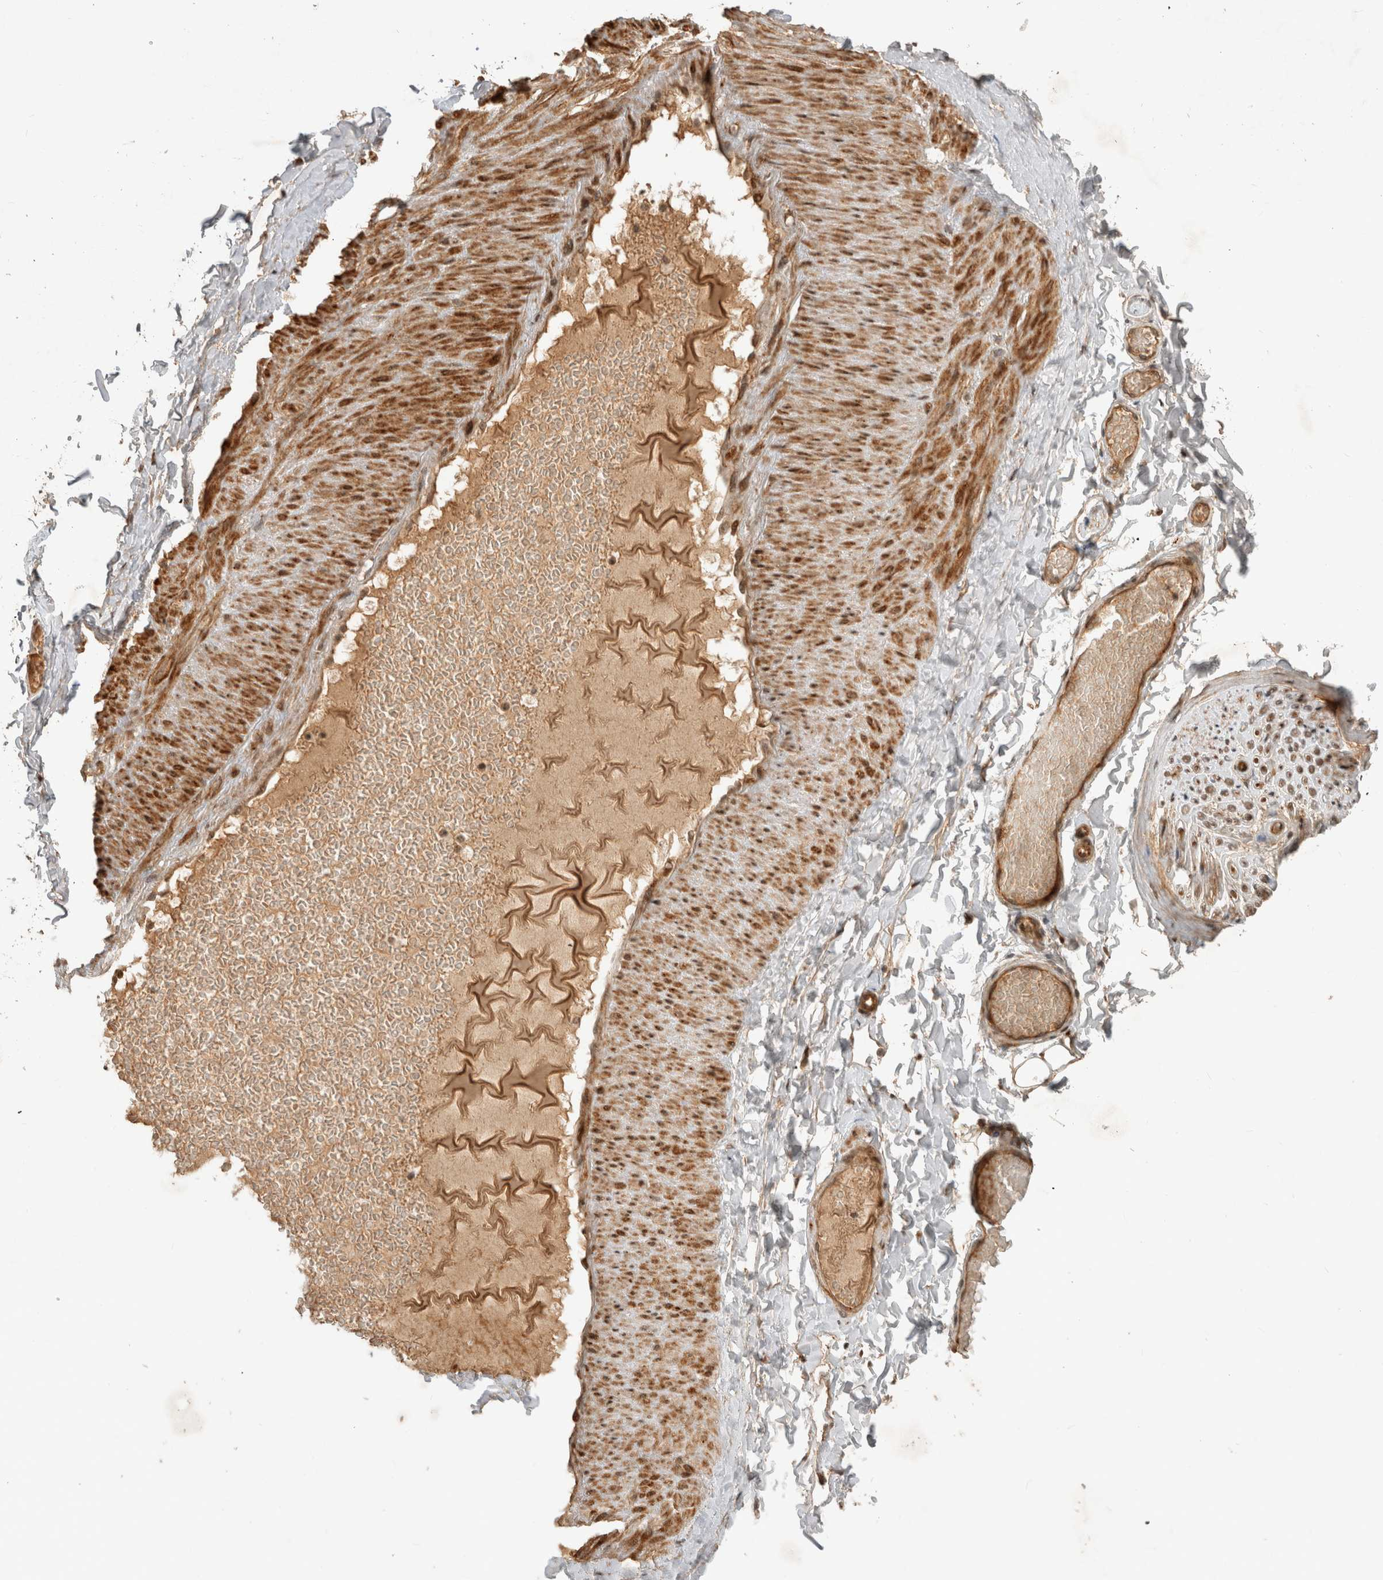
{"staining": {"intensity": "negative", "quantity": "none", "location": "none"}, "tissue": "adipose tissue", "cell_type": "Adipocytes", "image_type": "normal", "snomed": [{"axis": "morphology", "description": "Normal tissue, NOS"}, {"axis": "topography", "description": "Adipose tissue"}, {"axis": "topography", "description": "Vascular tissue"}, {"axis": "topography", "description": "Peripheral nerve tissue"}], "caption": "This is an immunohistochemistry (IHC) histopathology image of normal human adipose tissue. There is no positivity in adipocytes.", "gene": "PITPNC1", "patient": {"sex": "male", "age": 25}}